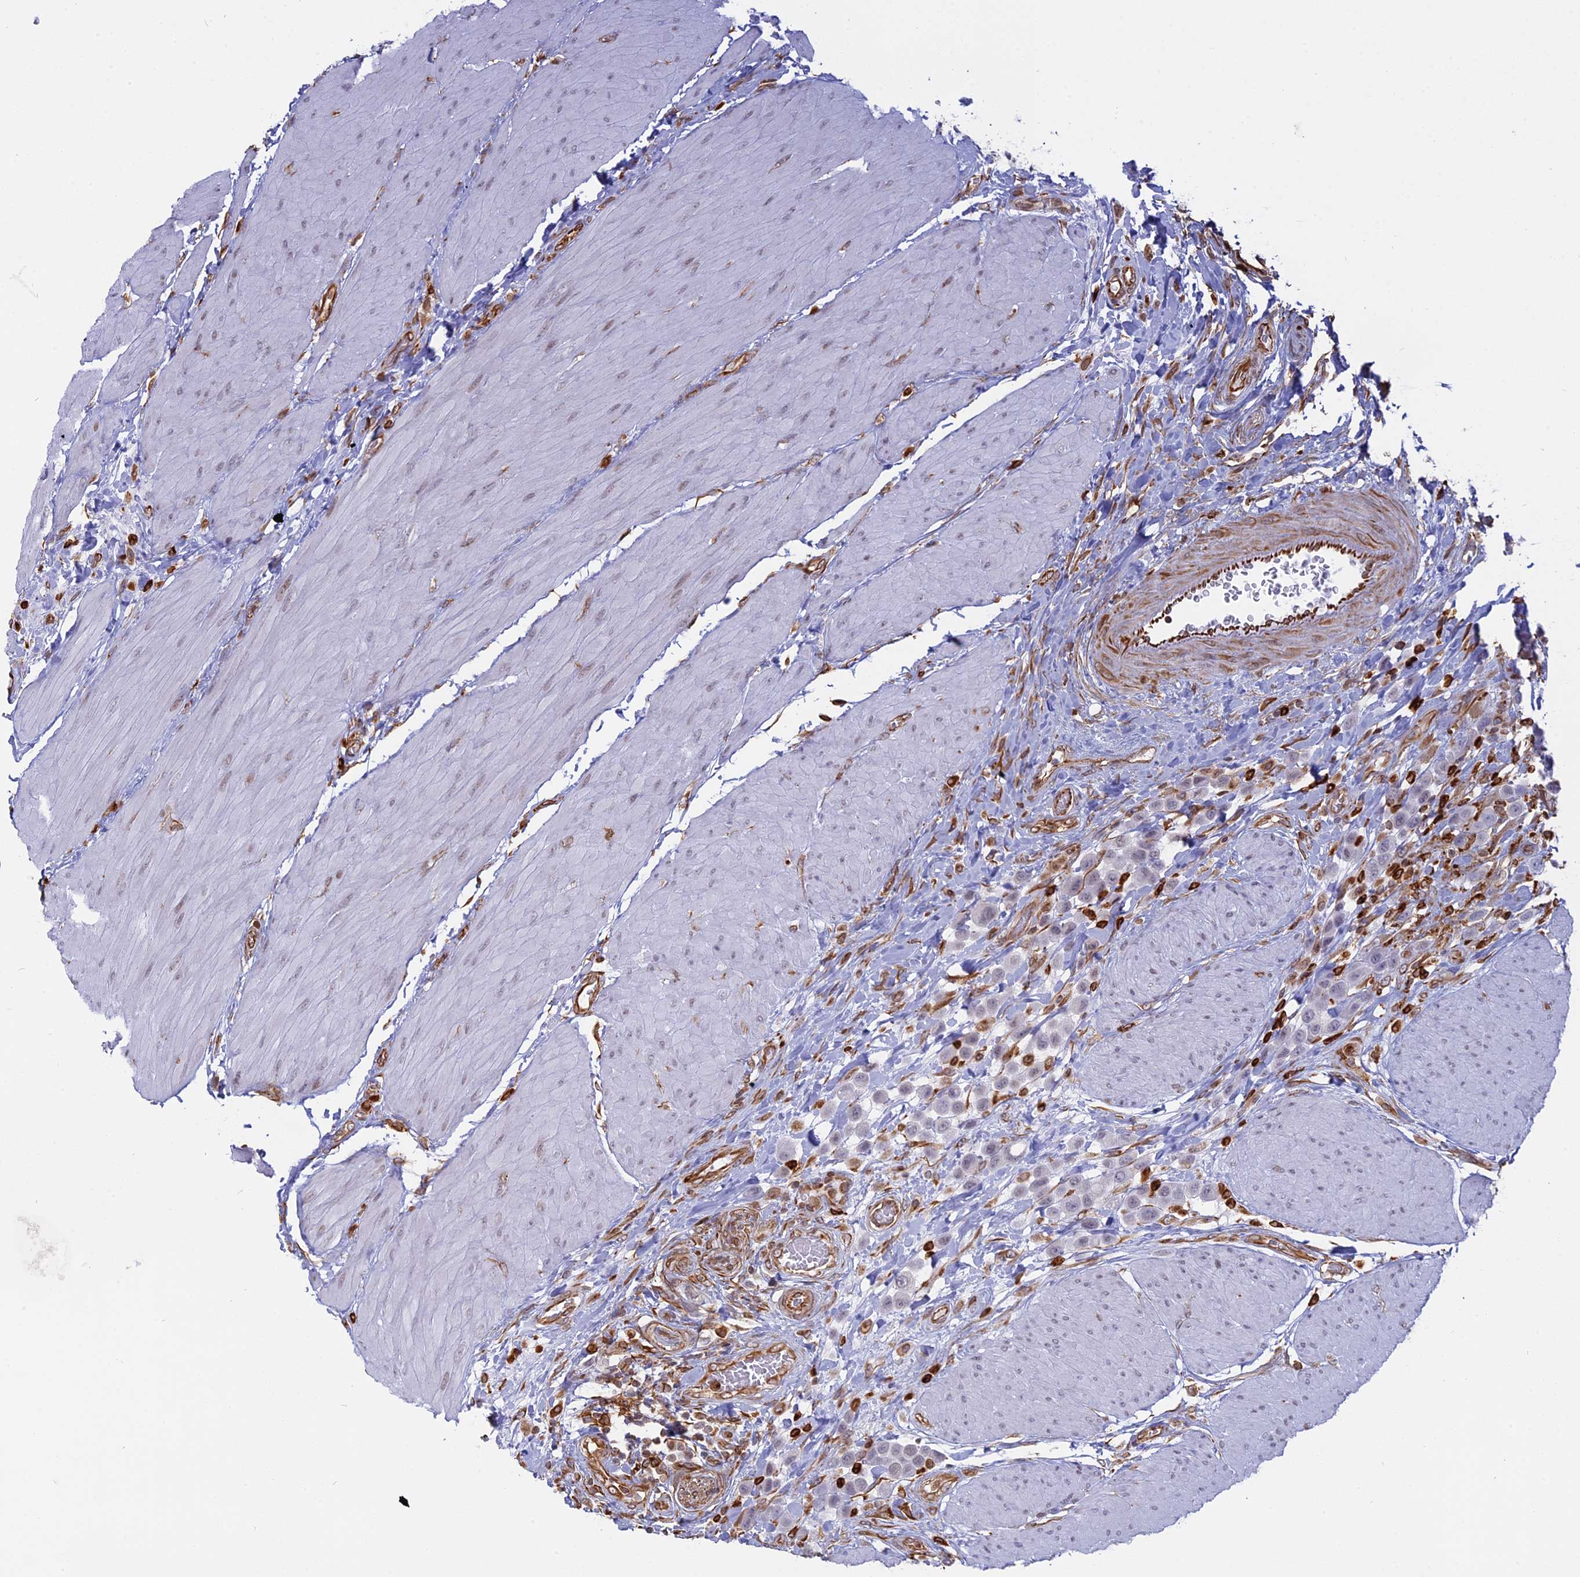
{"staining": {"intensity": "negative", "quantity": "none", "location": "none"}, "tissue": "urothelial cancer", "cell_type": "Tumor cells", "image_type": "cancer", "snomed": [{"axis": "morphology", "description": "Urothelial carcinoma, High grade"}, {"axis": "topography", "description": "Urinary bladder"}], "caption": "Micrograph shows no significant protein positivity in tumor cells of urothelial cancer.", "gene": "APOBR", "patient": {"sex": "male", "age": 50}}